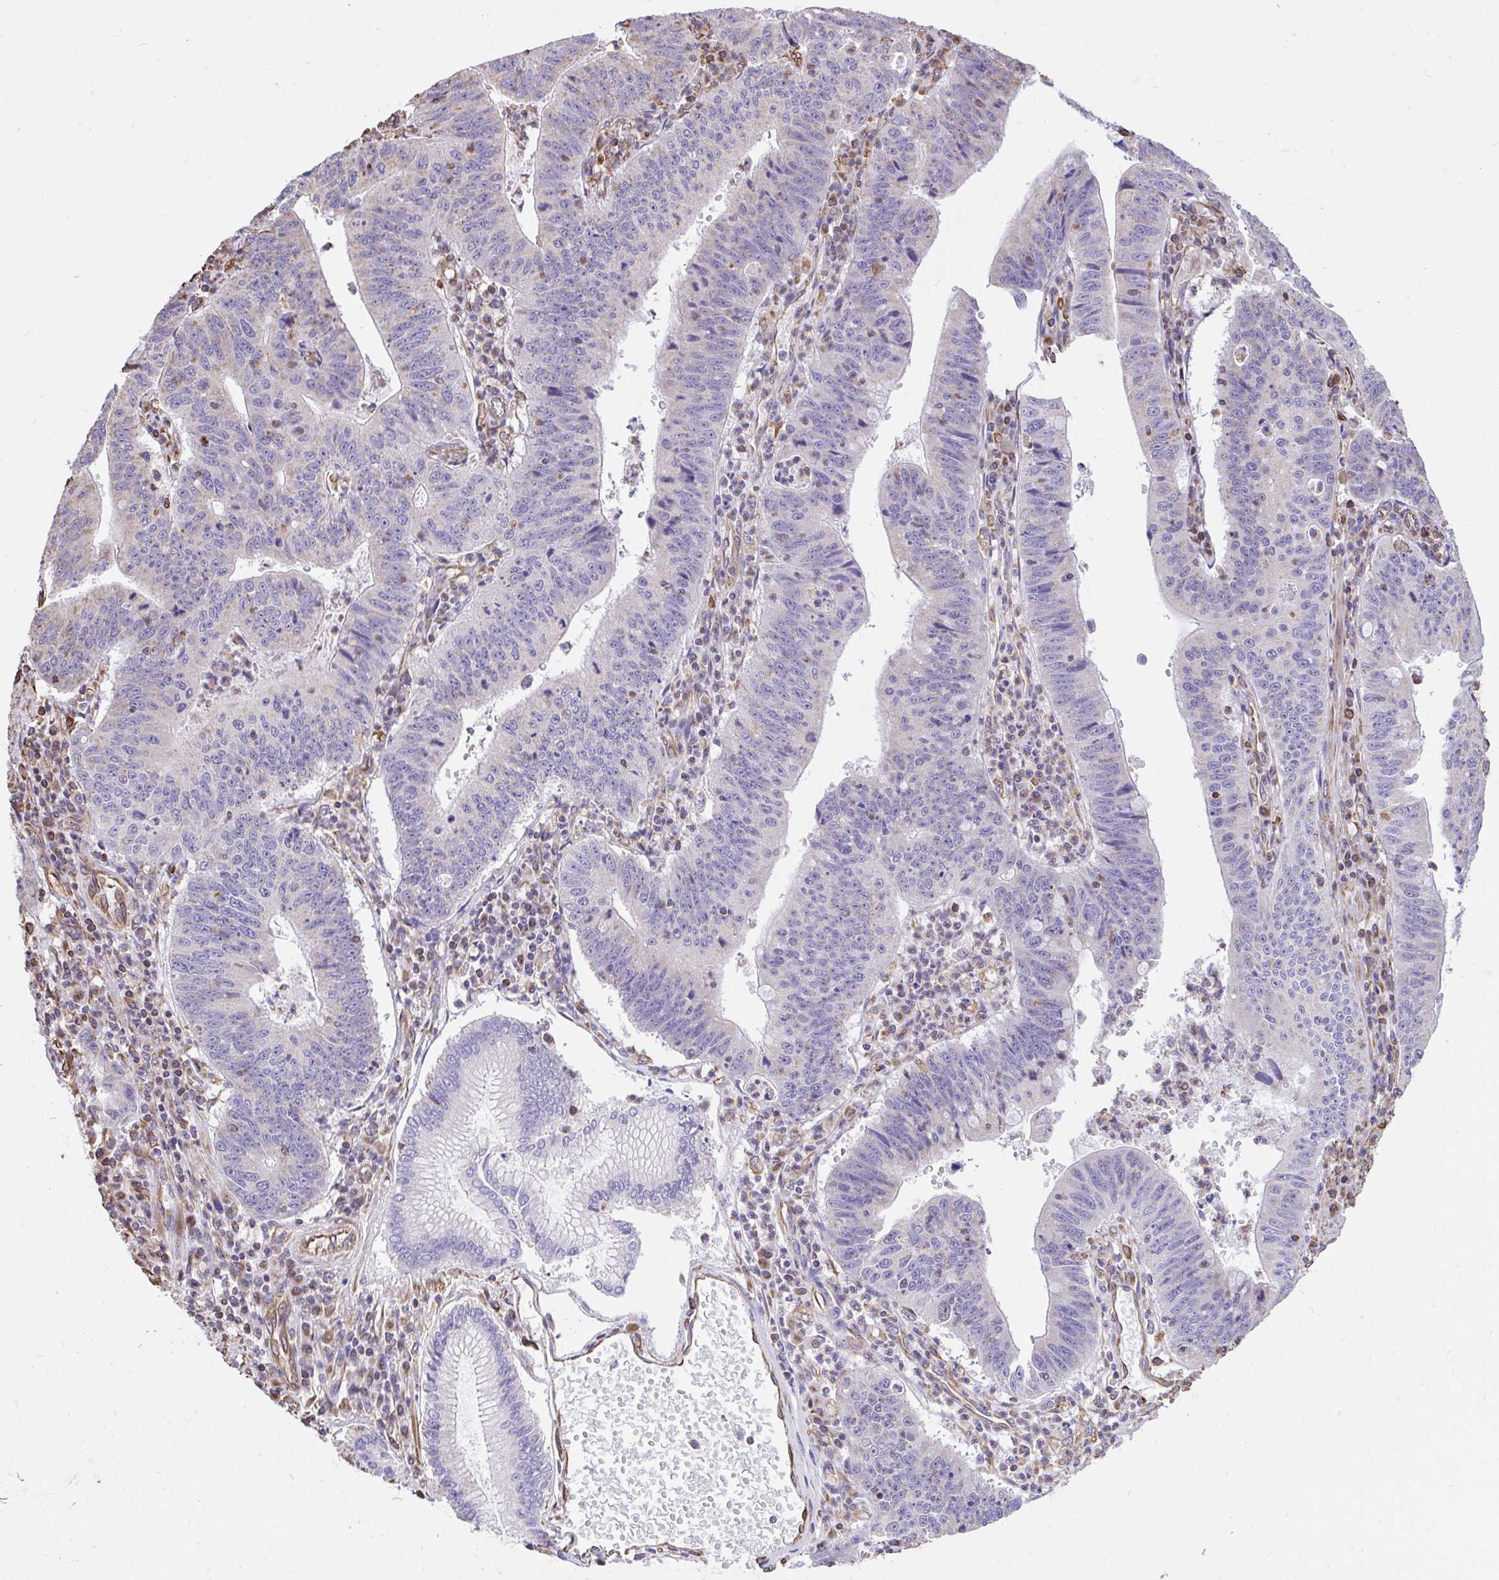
{"staining": {"intensity": "weak", "quantity": "<25%", "location": "cytoplasmic/membranous"}, "tissue": "stomach cancer", "cell_type": "Tumor cells", "image_type": "cancer", "snomed": [{"axis": "morphology", "description": "Adenocarcinoma, NOS"}, {"axis": "topography", "description": "Stomach"}], "caption": "Tumor cells are negative for protein expression in human stomach cancer (adenocarcinoma).", "gene": "RNF103", "patient": {"sex": "male", "age": 59}}